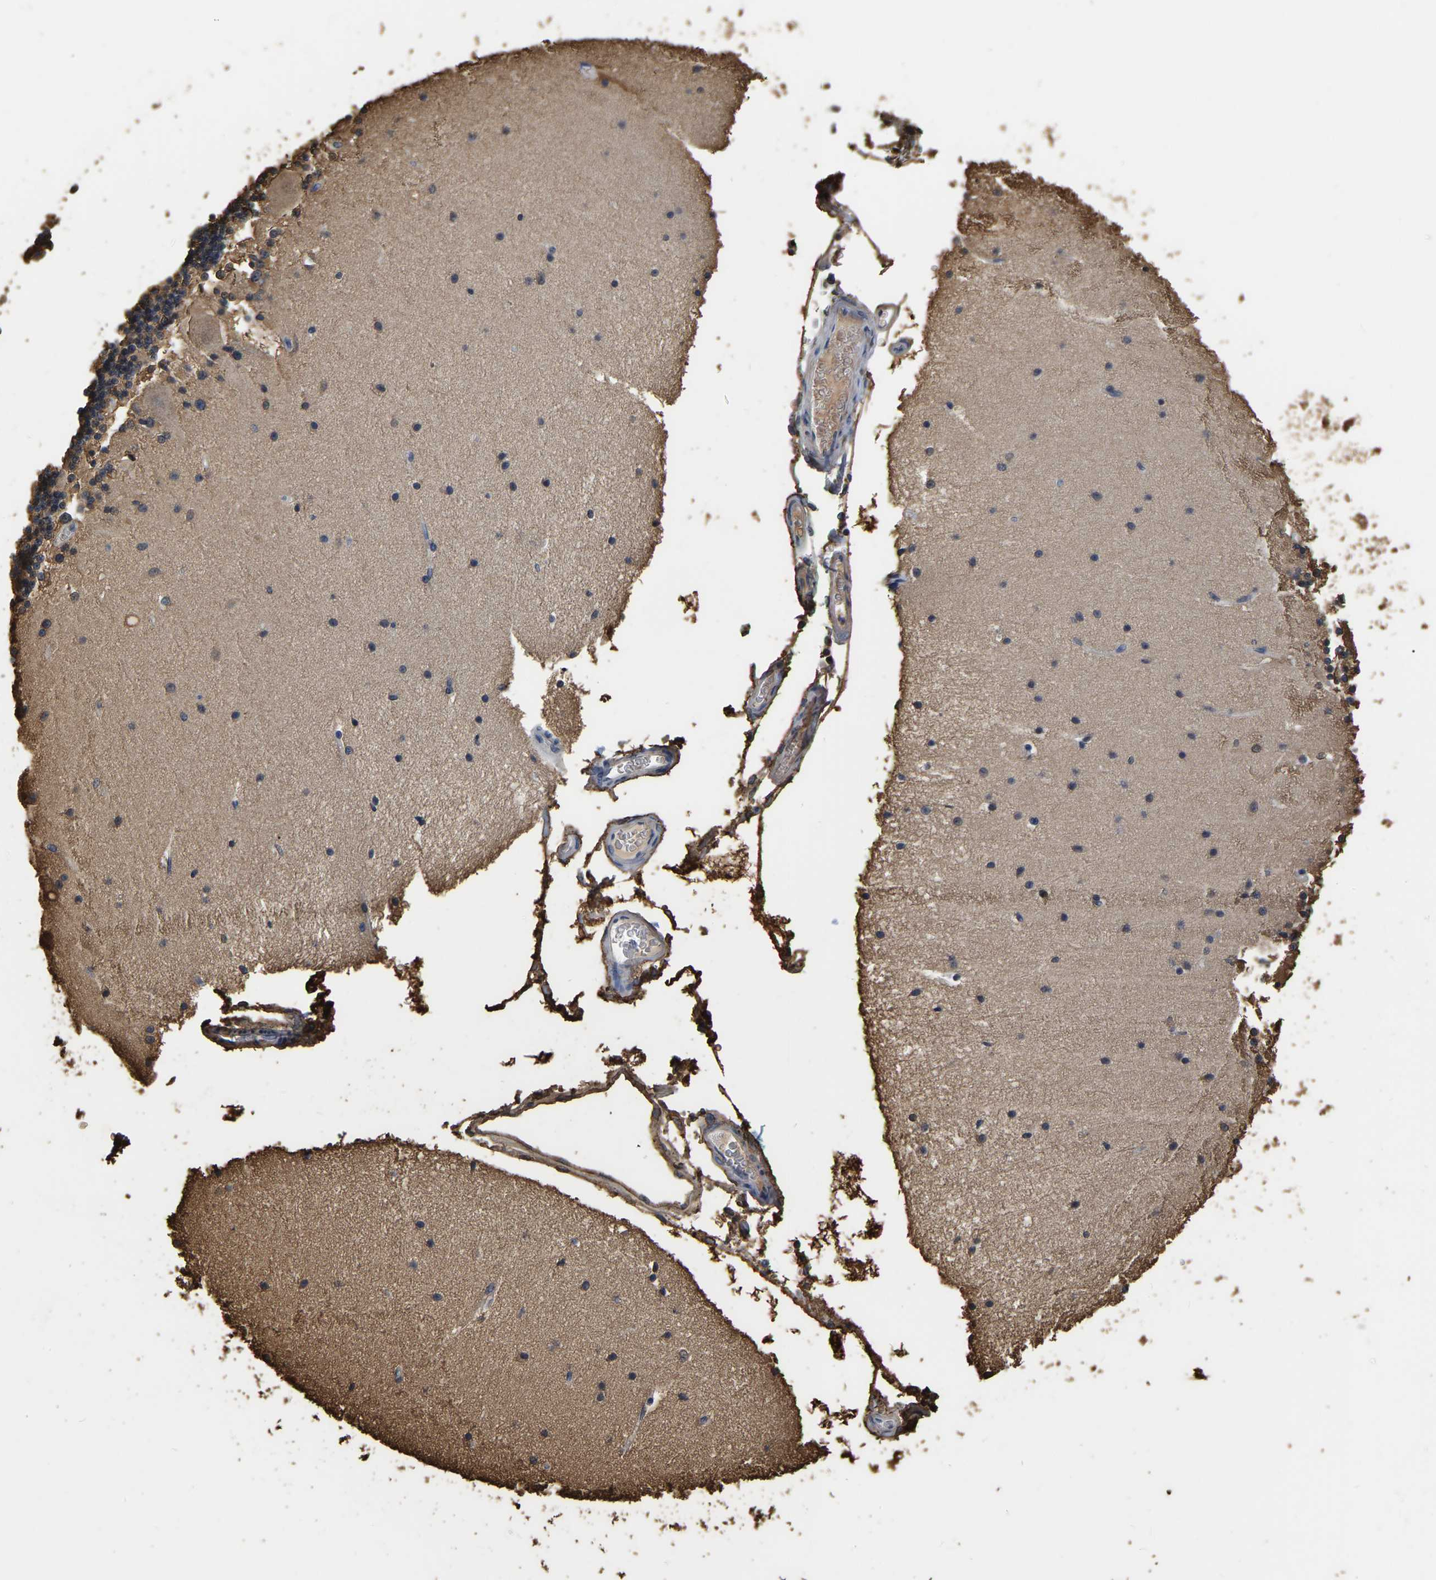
{"staining": {"intensity": "negative", "quantity": "none", "location": "none"}, "tissue": "cerebellum", "cell_type": "Cells in granular layer", "image_type": "normal", "snomed": [{"axis": "morphology", "description": "Normal tissue, NOS"}, {"axis": "topography", "description": "Cerebellum"}], "caption": "There is no significant staining in cells in granular layer of cerebellum.", "gene": "LDHB", "patient": {"sex": "female", "age": 54}}